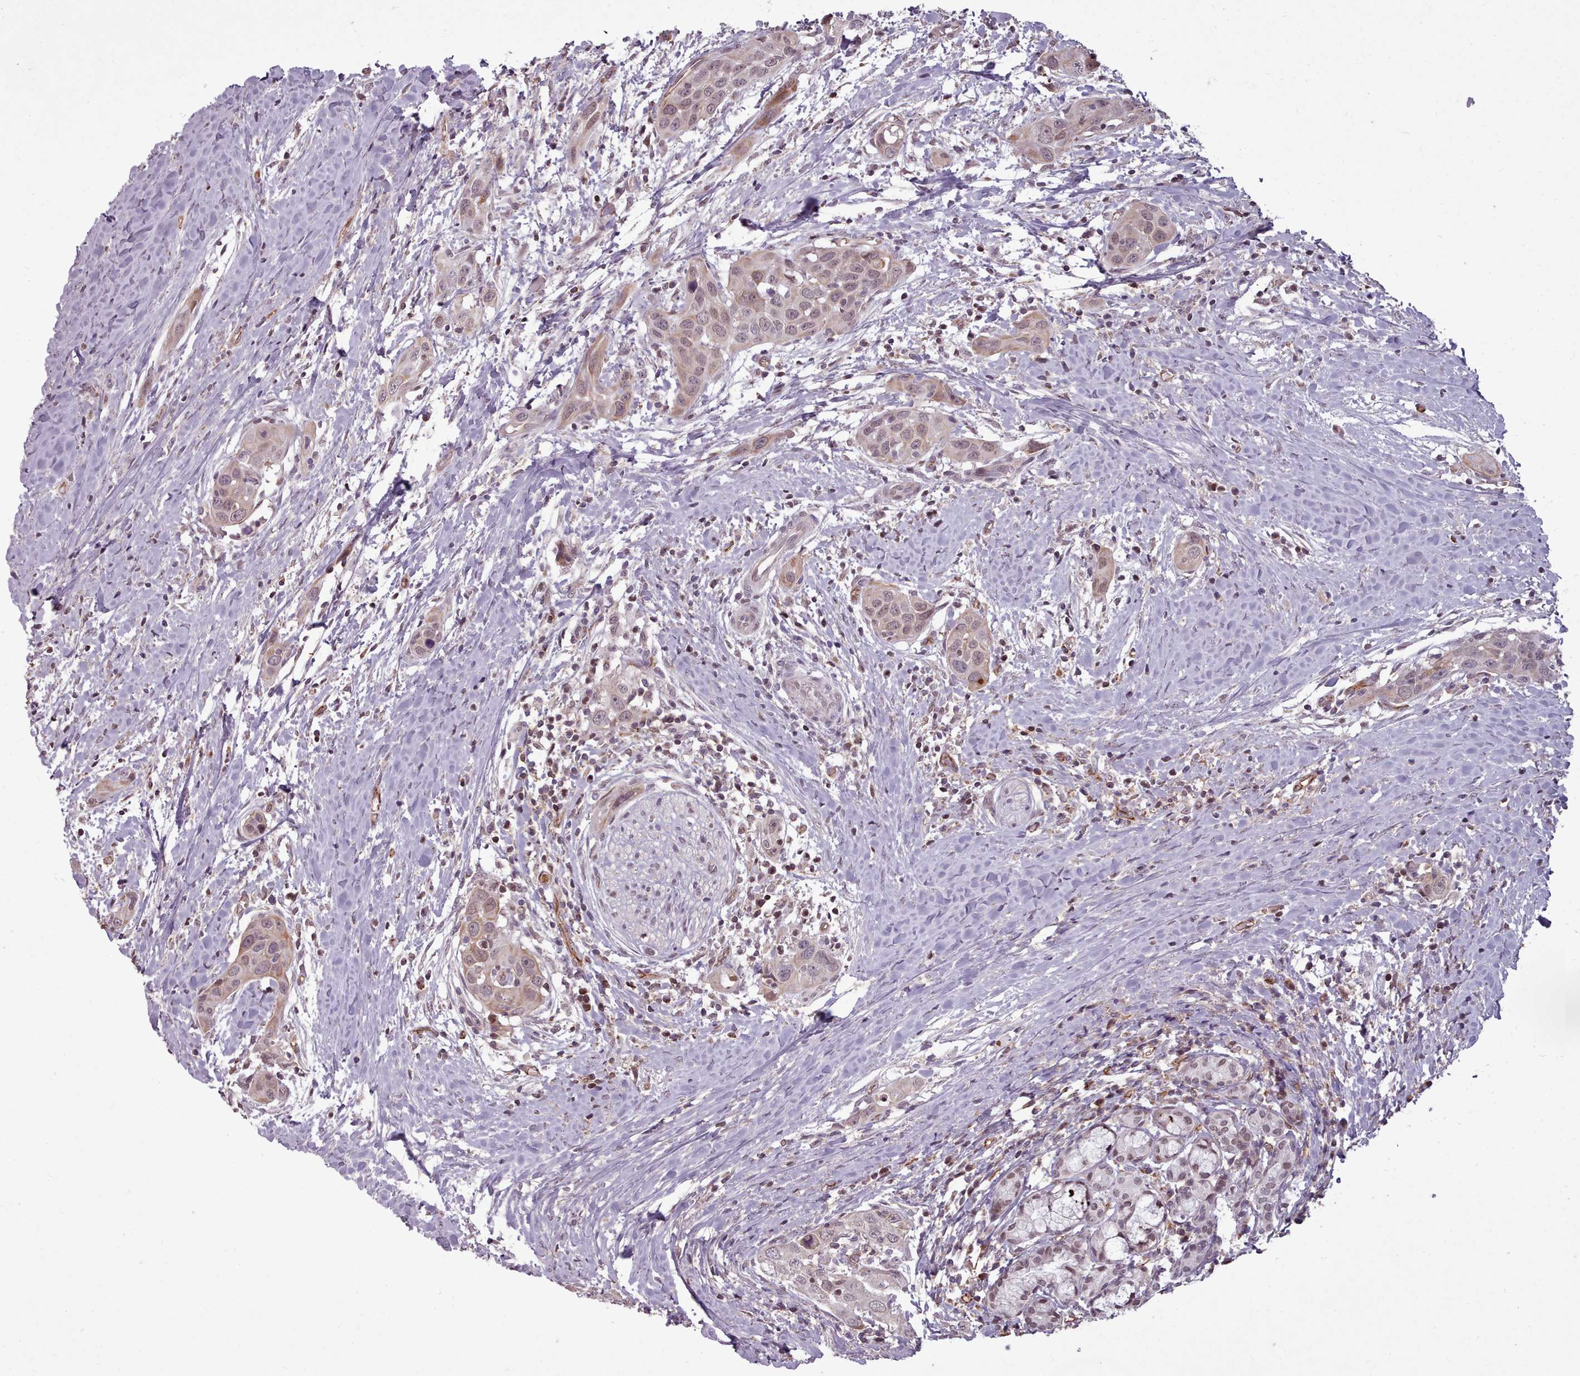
{"staining": {"intensity": "weak", "quantity": "<25%", "location": "cytoplasmic/membranous"}, "tissue": "head and neck cancer", "cell_type": "Tumor cells", "image_type": "cancer", "snomed": [{"axis": "morphology", "description": "Squamous cell carcinoma, NOS"}, {"axis": "topography", "description": "Oral tissue"}, {"axis": "topography", "description": "Head-Neck"}], "caption": "IHC image of neoplastic tissue: human head and neck squamous cell carcinoma stained with DAB reveals no significant protein positivity in tumor cells.", "gene": "ZMYM4", "patient": {"sex": "female", "age": 50}}